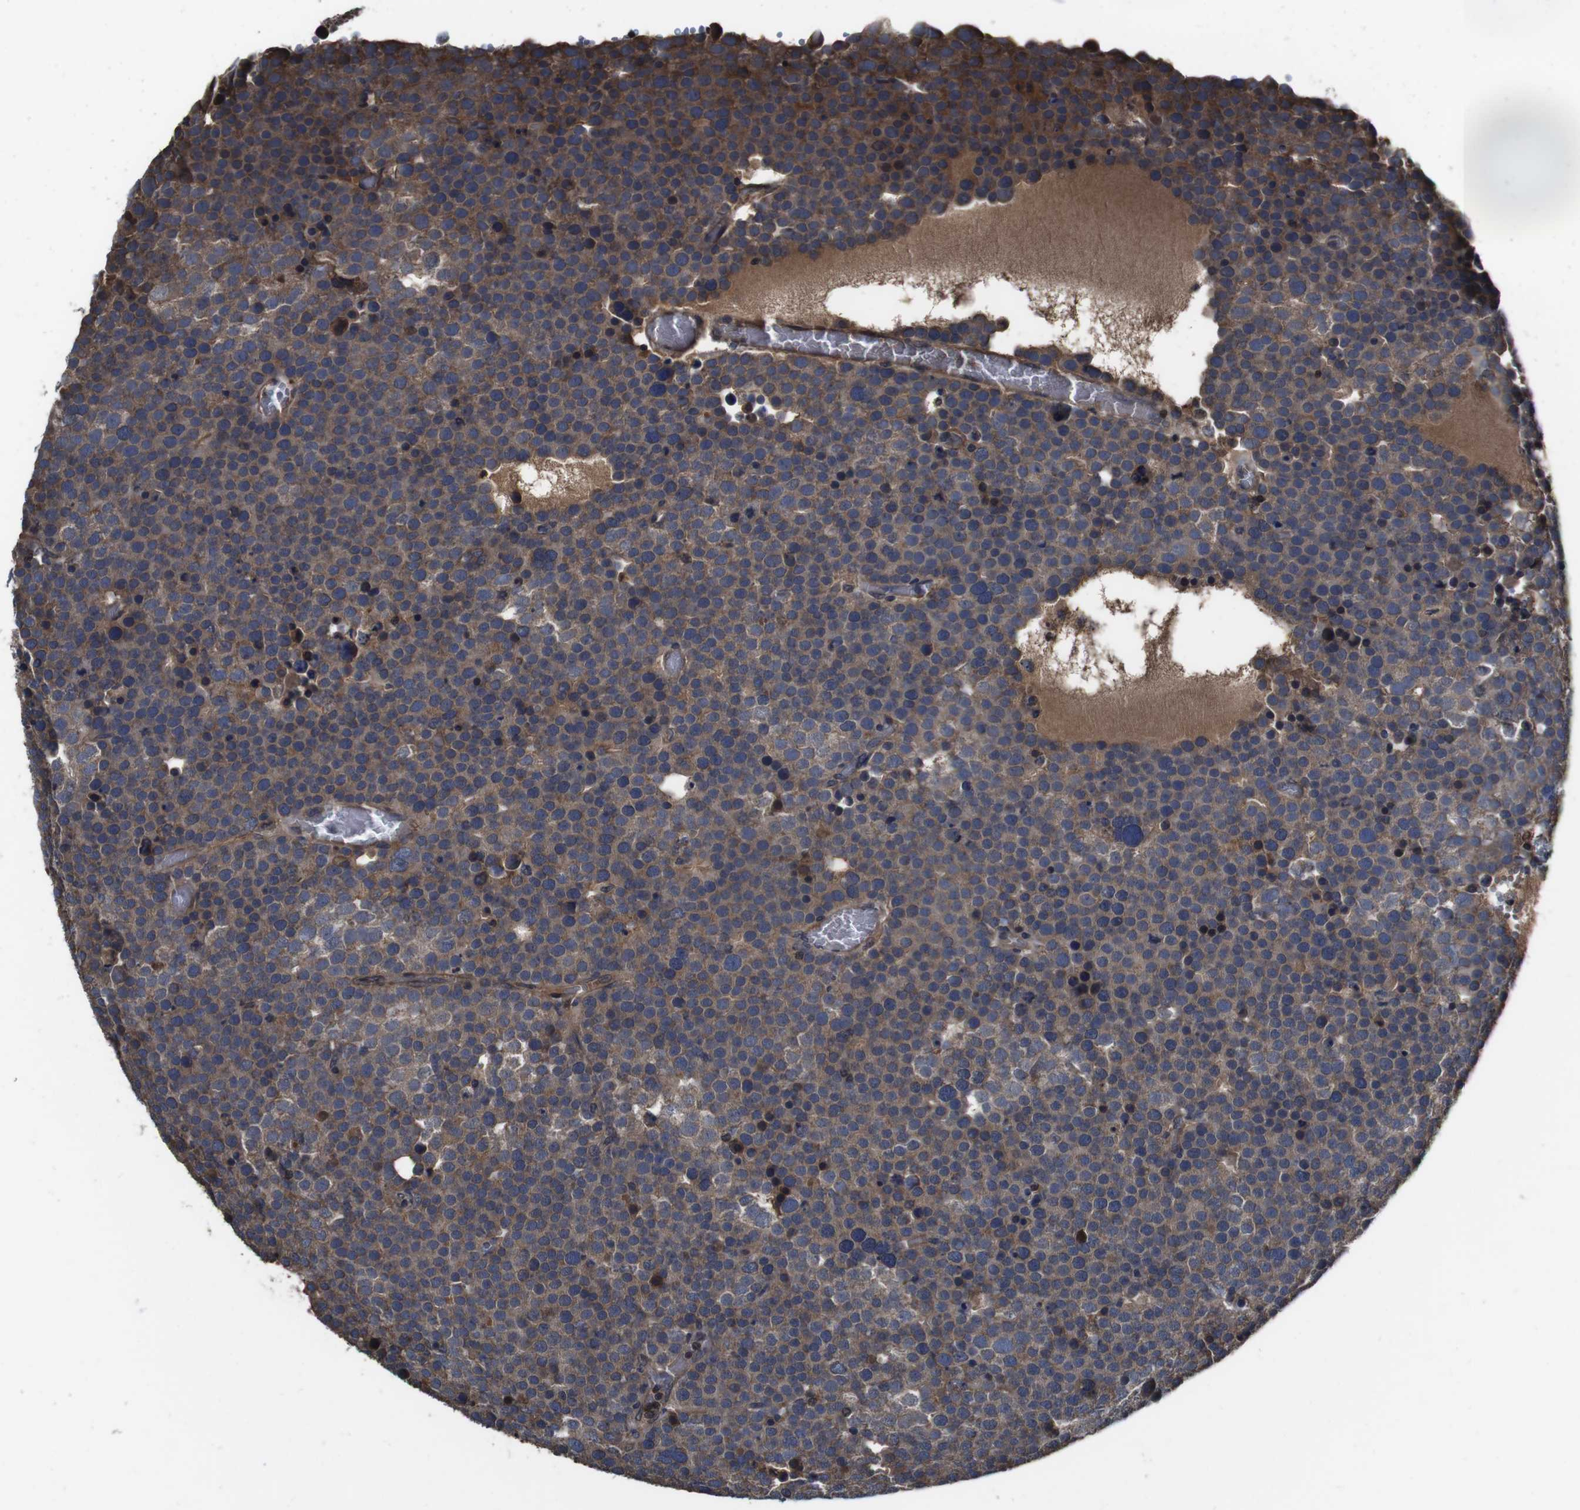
{"staining": {"intensity": "moderate", "quantity": "25%-75%", "location": "cytoplasmic/membranous"}, "tissue": "testis cancer", "cell_type": "Tumor cells", "image_type": "cancer", "snomed": [{"axis": "morphology", "description": "Seminoma, NOS"}, {"axis": "topography", "description": "Testis"}], "caption": "A micrograph of human testis seminoma stained for a protein exhibits moderate cytoplasmic/membranous brown staining in tumor cells. The staining was performed using DAB, with brown indicating positive protein expression. Nuclei are stained blue with hematoxylin.", "gene": "CXCL11", "patient": {"sex": "male", "age": 71}}